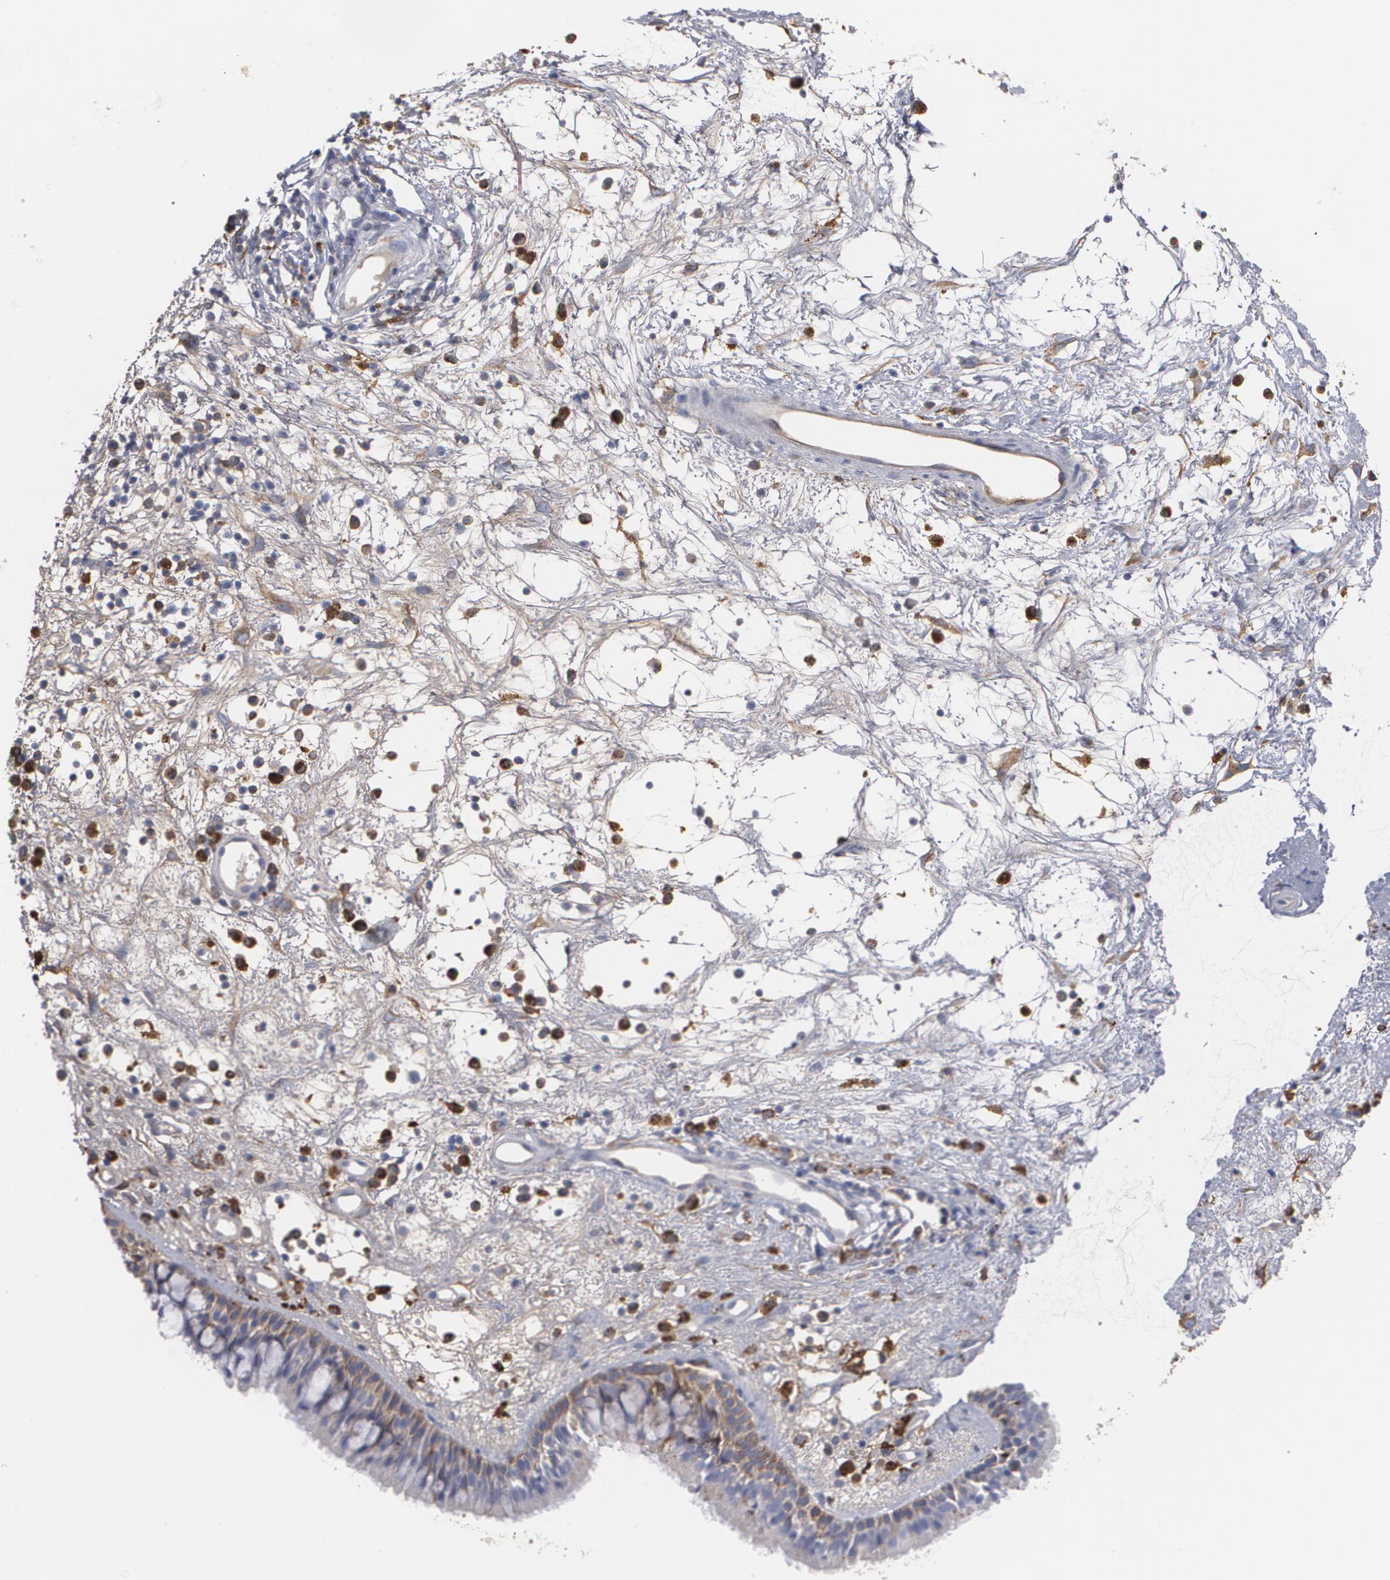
{"staining": {"intensity": "moderate", "quantity": "<25%", "location": "cytoplasmic/membranous"}, "tissue": "nasopharynx", "cell_type": "Respiratory epithelial cells", "image_type": "normal", "snomed": [{"axis": "morphology", "description": "Normal tissue, NOS"}, {"axis": "morphology", "description": "Inflammation, NOS"}, {"axis": "topography", "description": "Nasopharynx"}], "caption": "Immunohistochemical staining of unremarkable nasopharynx reveals low levels of moderate cytoplasmic/membranous expression in about <25% of respiratory epithelial cells.", "gene": "ODC1", "patient": {"sex": "male", "age": 48}}